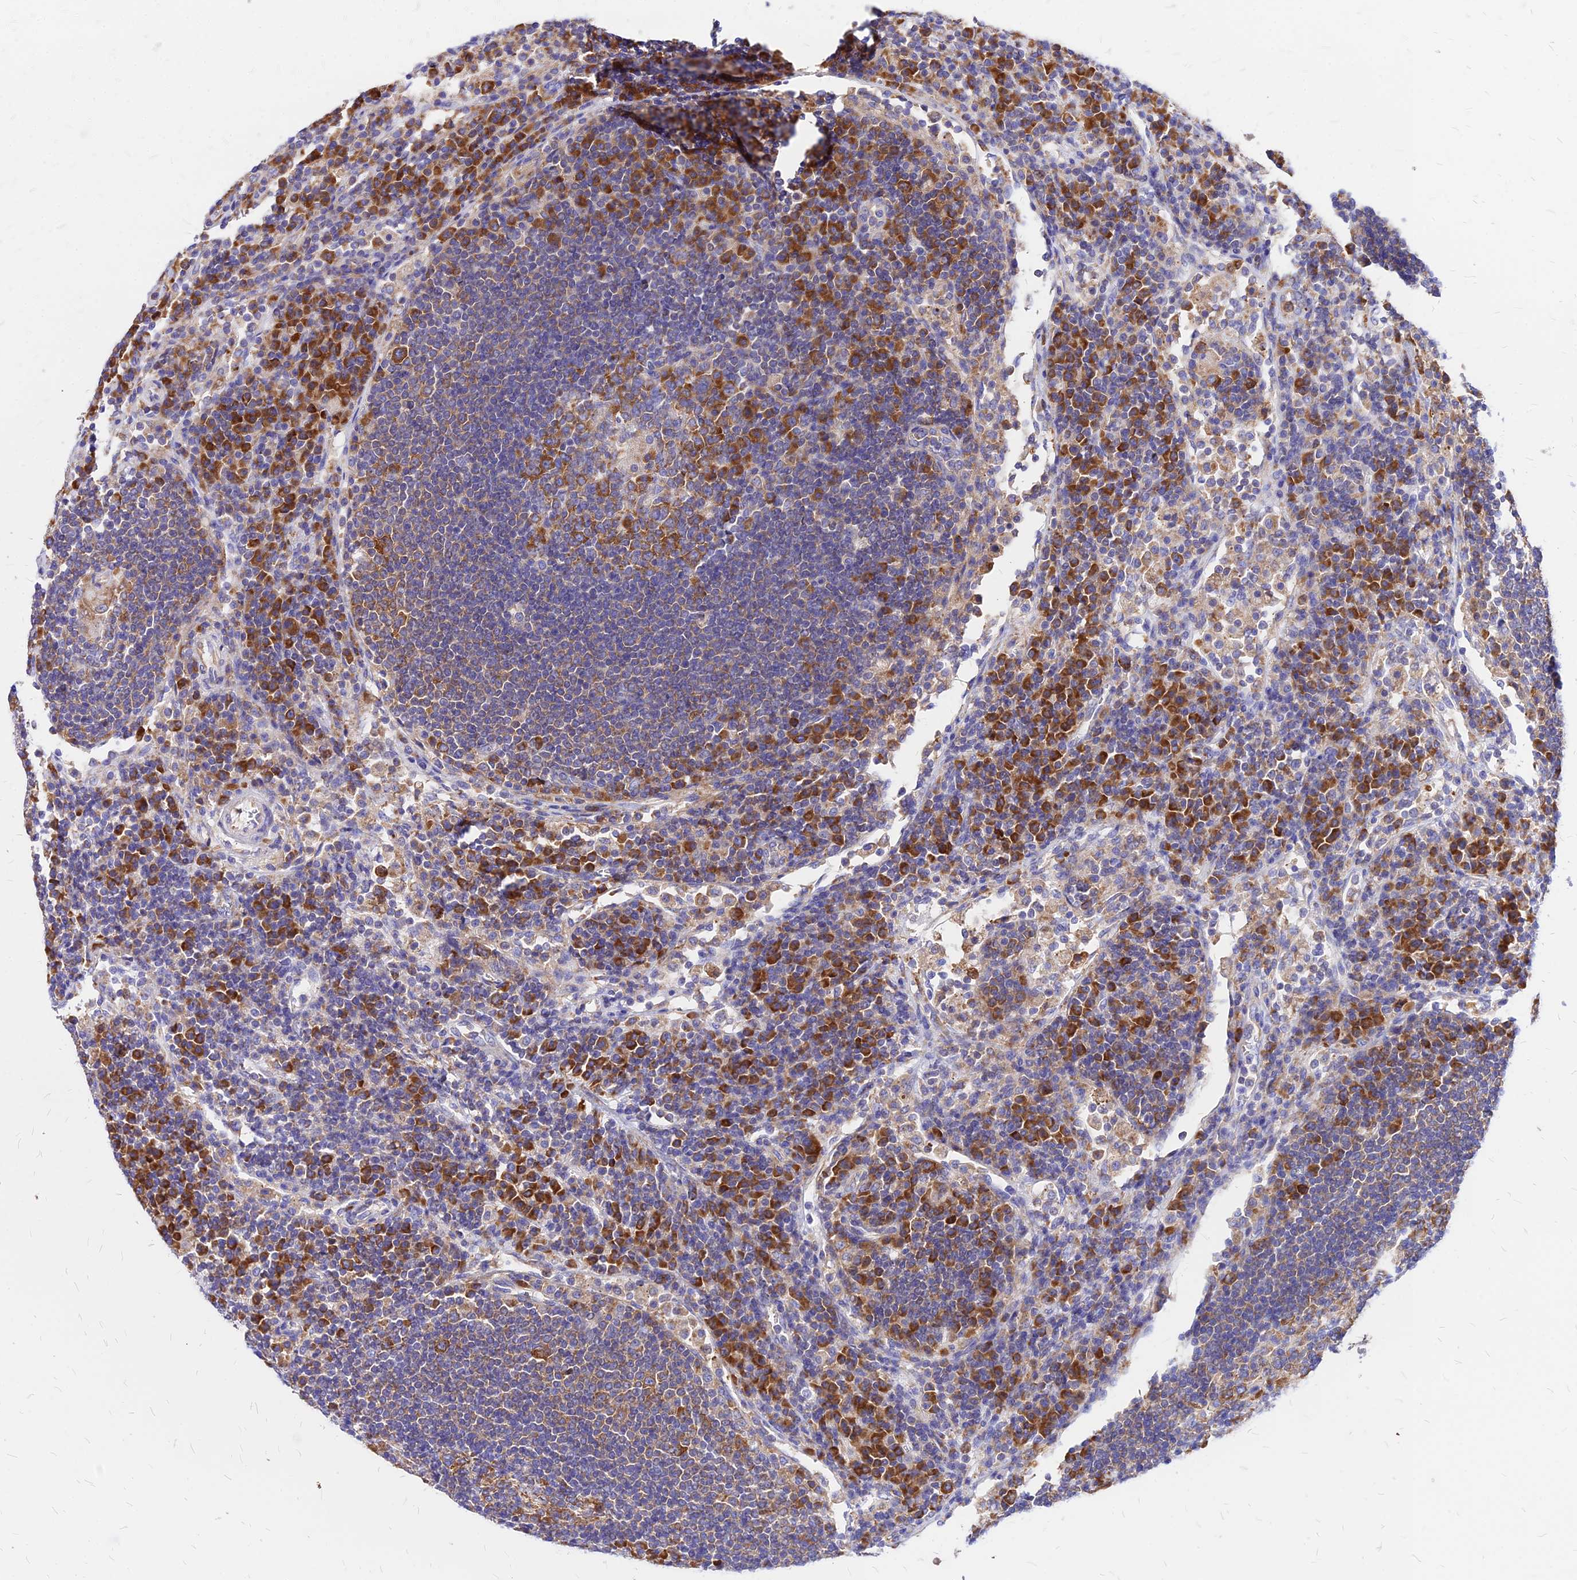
{"staining": {"intensity": "moderate", "quantity": ">75%", "location": "cytoplasmic/membranous"}, "tissue": "lymph node", "cell_type": "Germinal center cells", "image_type": "normal", "snomed": [{"axis": "morphology", "description": "Normal tissue, NOS"}, {"axis": "topography", "description": "Lymph node"}], "caption": "Immunohistochemistry (DAB (3,3'-diaminobenzidine)) staining of unremarkable lymph node exhibits moderate cytoplasmic/membranous protein positivity in about >75% of germinal center cells.", "gene": "RPL19", "patient": {"sex": "female", "age": 53}}